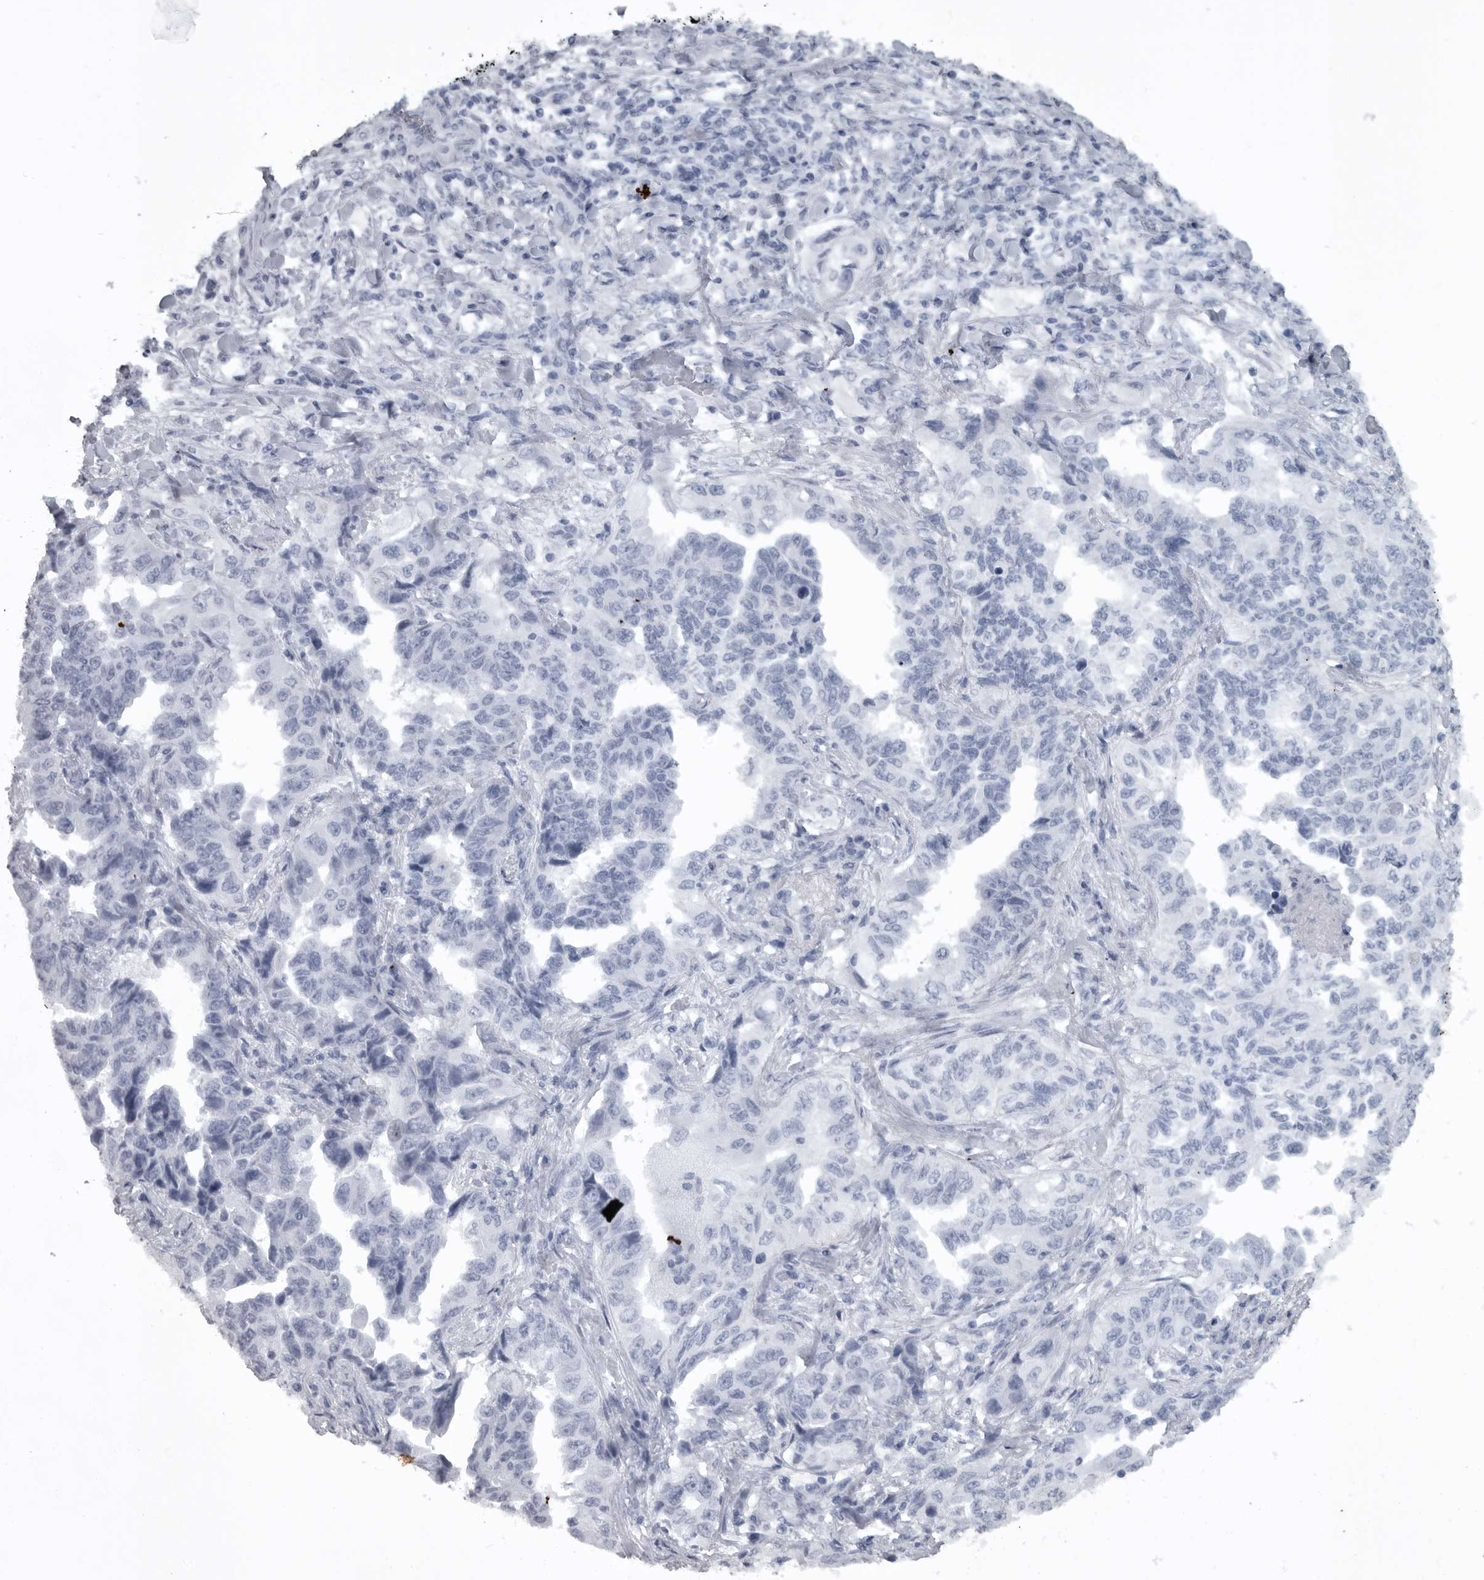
{"staining": {"intensity": "negative", "quantity": "none", "location": "none"}, "tissue": "lung cancer", "cell_type": "Tumor cells", "image_type": "cancer", "snomed": [{"axis": "morphology", "description": "Adenocarcinoma, NOS"}, {"axis": "topography", "description": "Lung"}], "caption": "Immunohistochemical staining of lung cancer (adenocarcinoma) exhibits no significant expression in tumor cells. (DAB (3,3'-diaminobenzidine) immunohistochemistry with hematoxylin counter stain).", "gene": "HMGN3", "patient": {"sex": "female", "age": 51}}